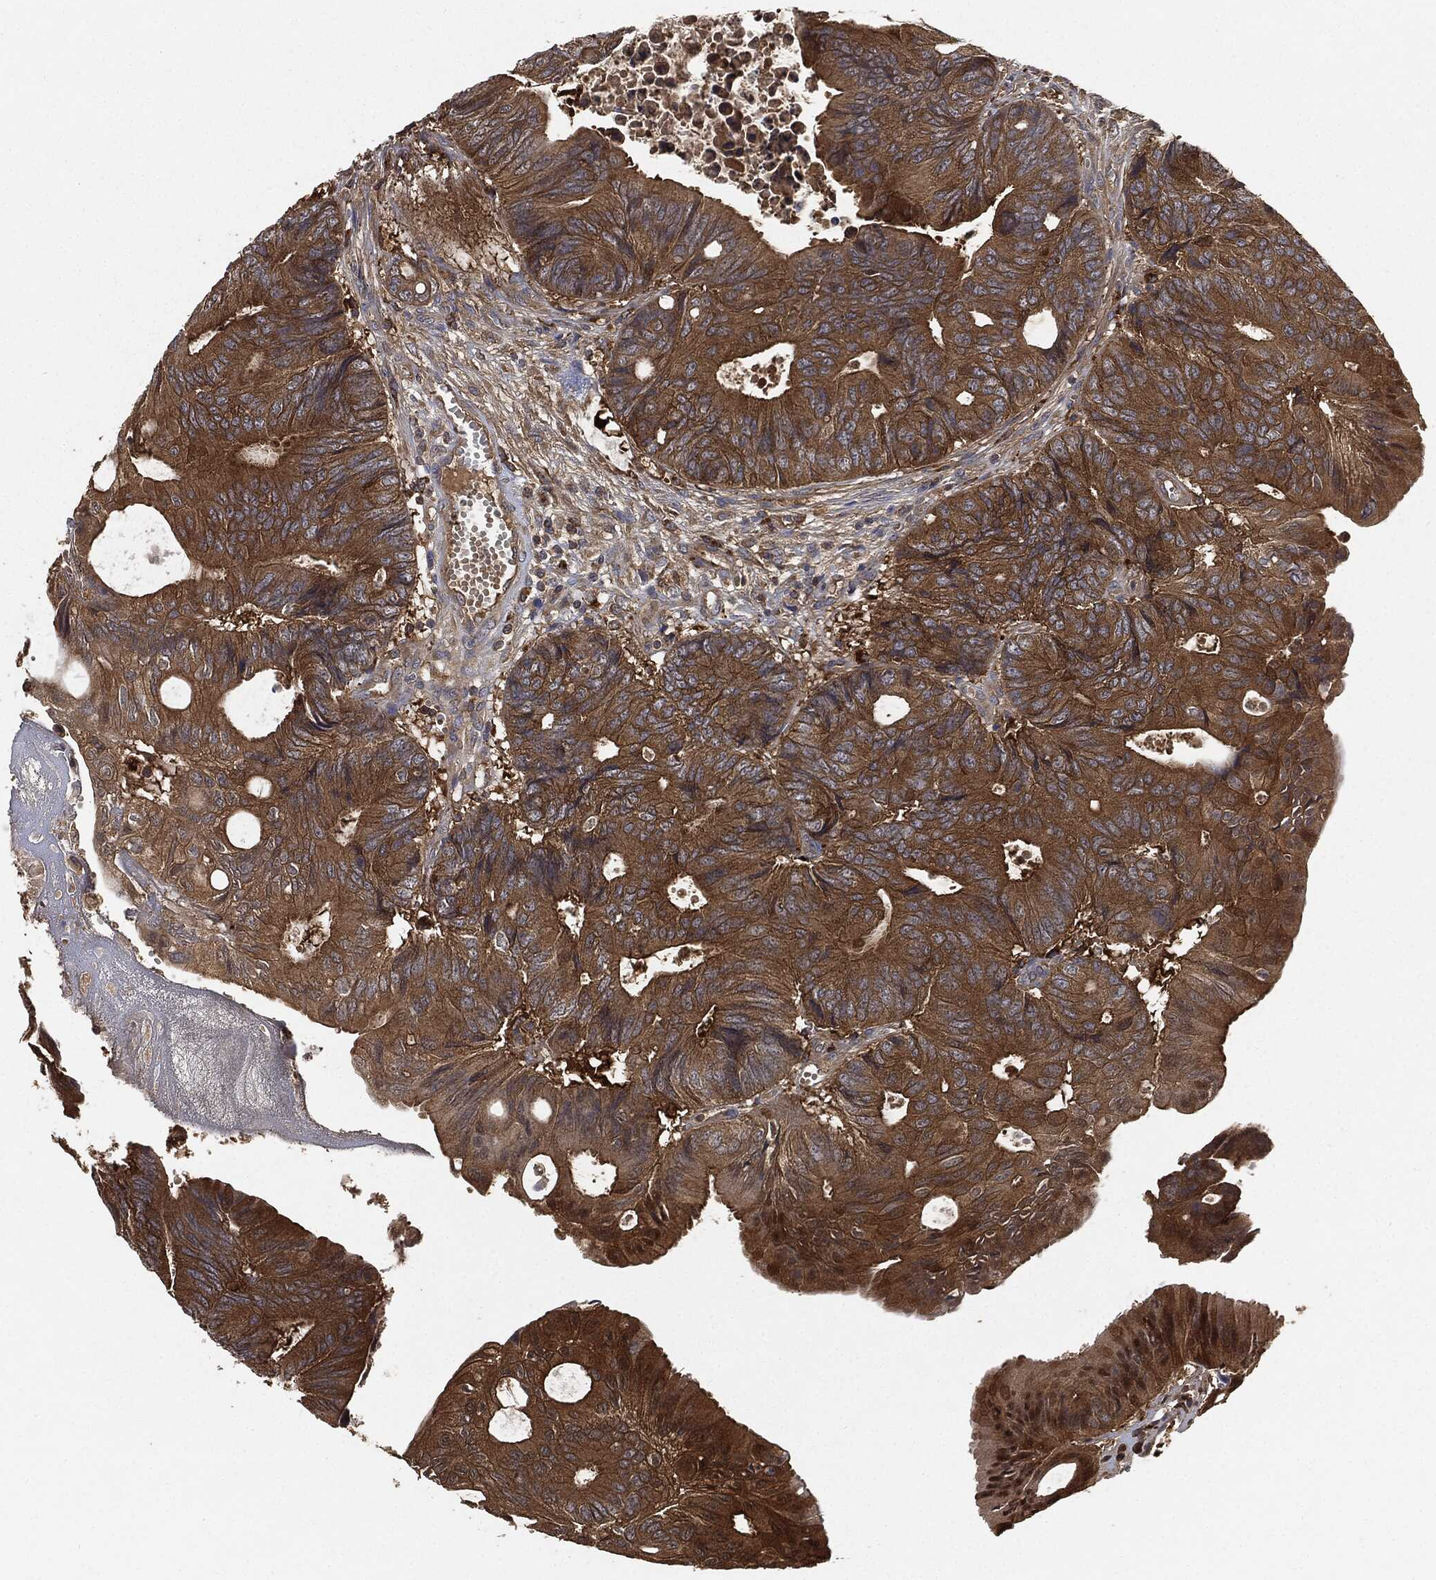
{"staining": {"intensity": "strong", "quantity": ">75%", "location": "cytoplasmic/membranous"}, "tissue": "colorectal cancer", "cell_type": "Tumor cells", "image_type": "cancer", "snomed": [{"axis": "morphology", "description": "Normal tissue, NOS"}, {"axis": "morphology", "description": "Adenocarcinoma, NOS"}, {"axis": "topography", "description": "Colon"}], "caption": "There is high levels of strong cytoplasmic/membranous positivity in tumor cells of colorectal adenocarcinoma, as demonstrated by immunohistochemical staining (brown color).", "gene": "BRAF", "patient": {"sex": "male", "age": 65}}